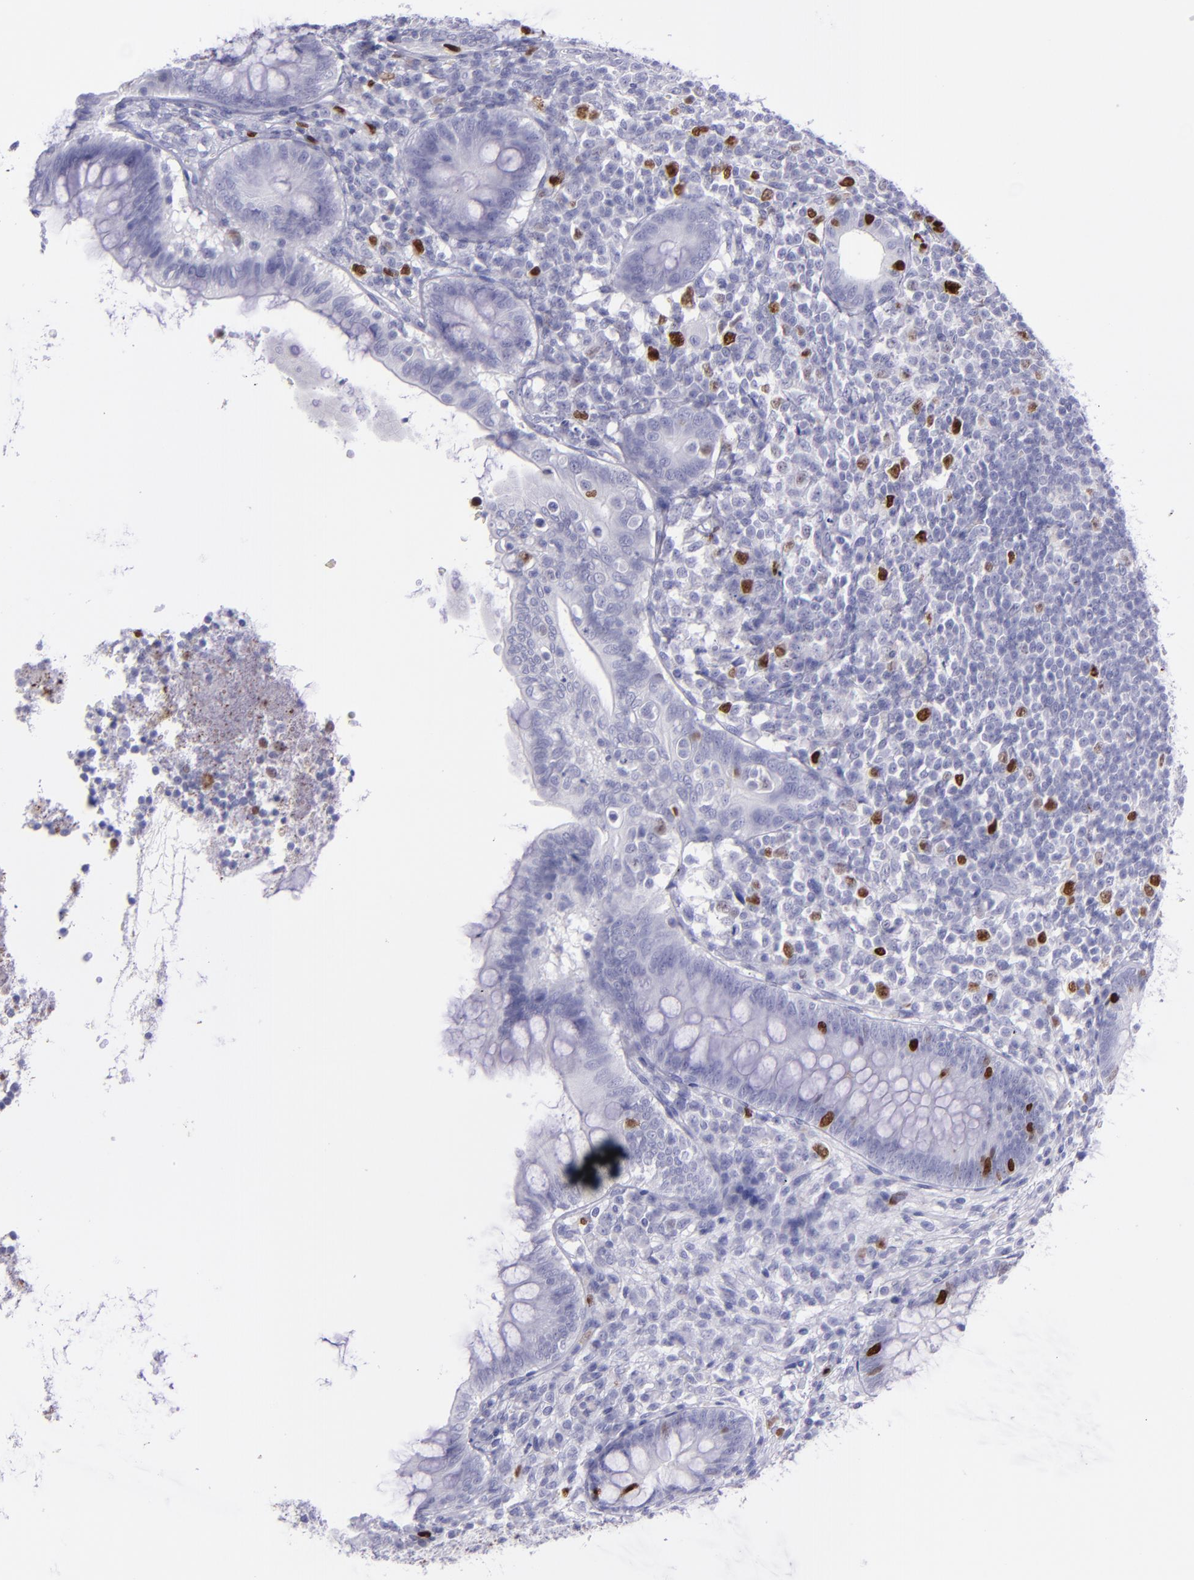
{"staining": {"intensity": "strong", "quantity": "<25%", "location": "nuclear"}, "tissue": "appendix", "cell_type": "Glandular cells", "image_type": "normal", "snomed": [{"axis": "morphology", "description": "Normal tissue, NOS"}, {"axis": "topography", "description": "Appendix"}], "caption": "Immunohistochemistry of normal human appendix demonstrates medium levels of strong nuclear staining in approximately <25% of glandular cells. (DAB IHC with brightfield microscopy, high magnification).", "gene": "TOP2A", "patient": {"sex": "female", "age": 66}}